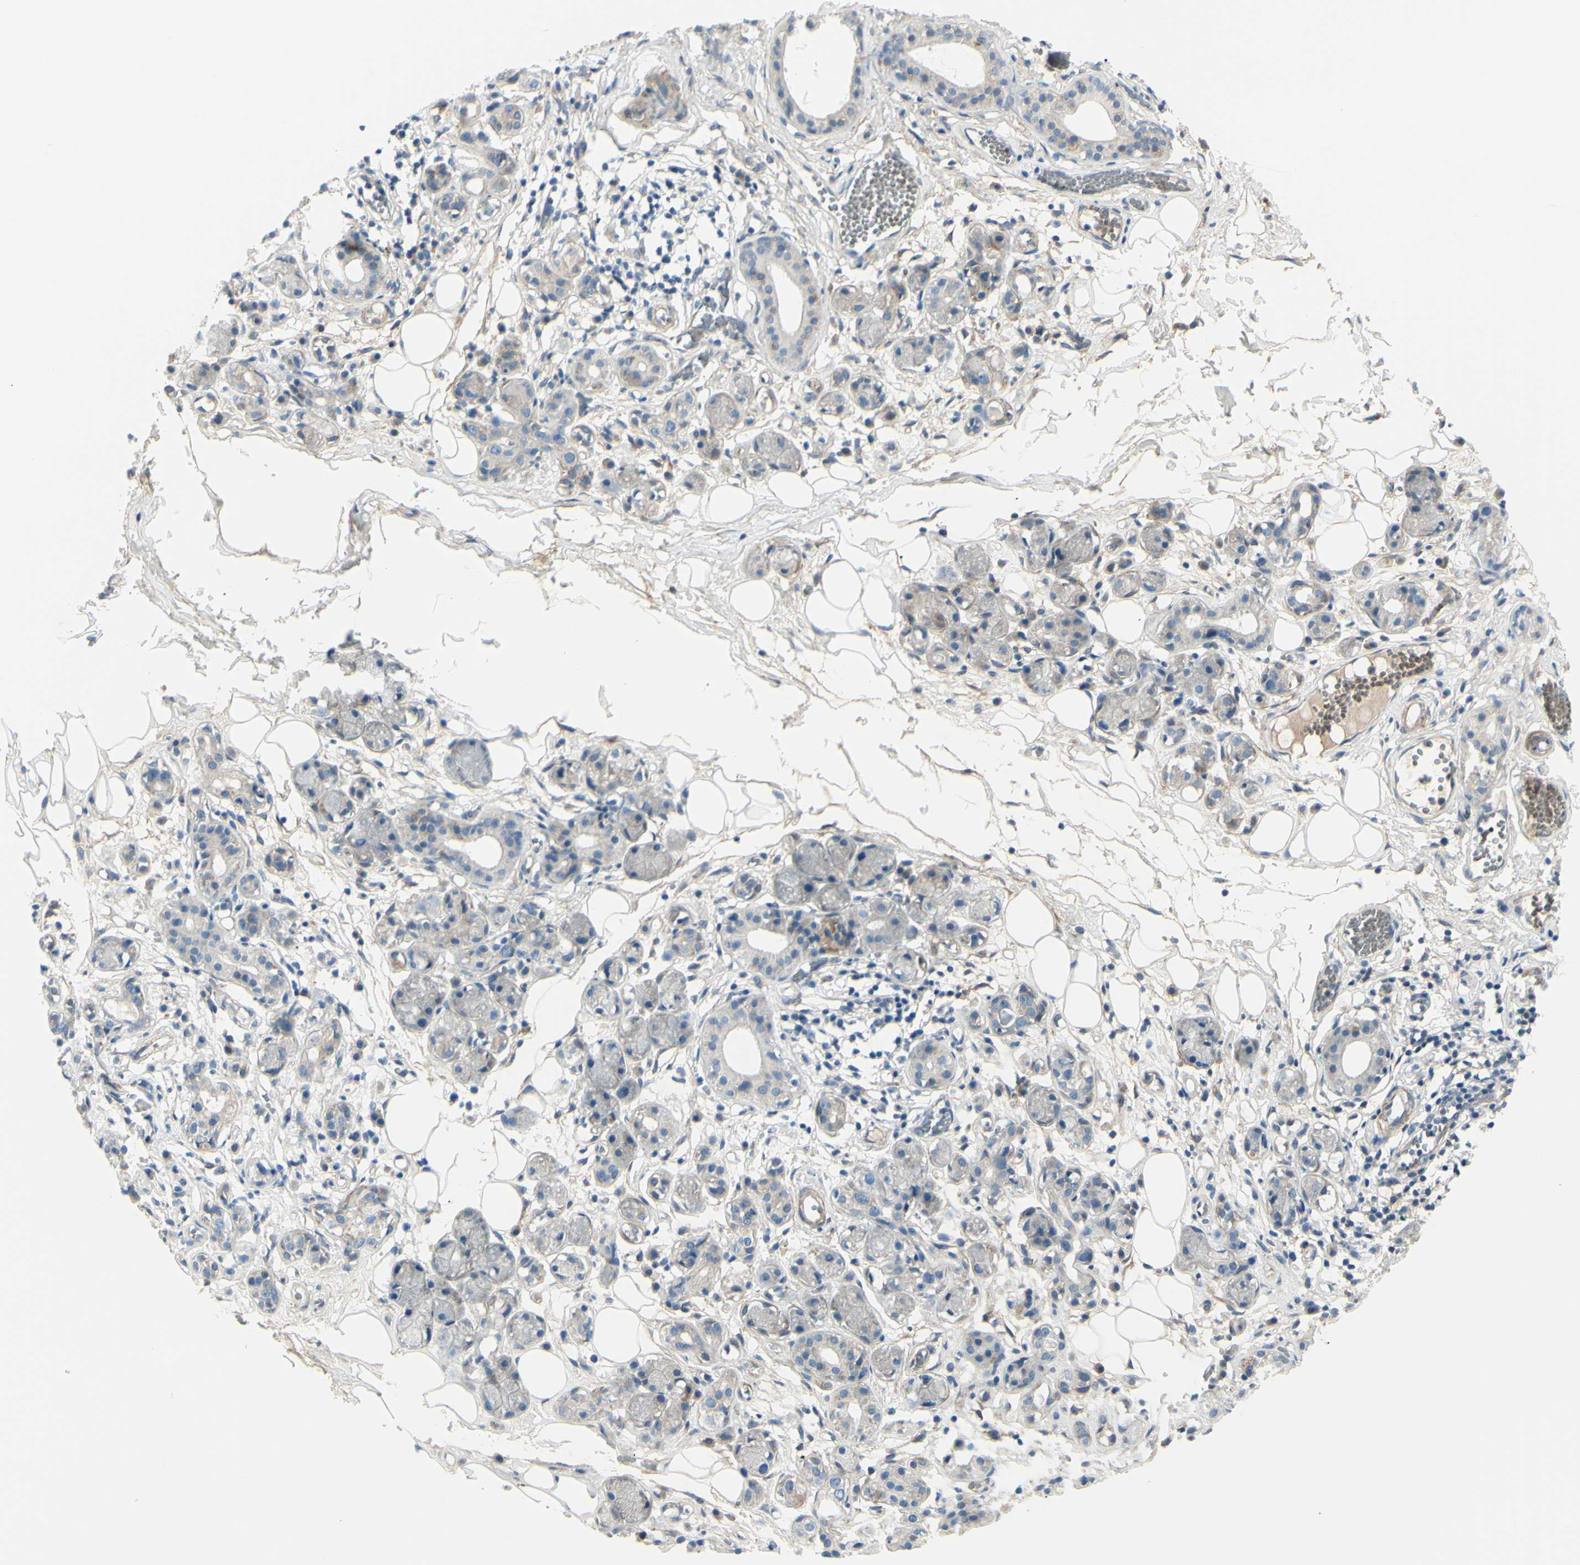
{"staining": {"intensity": "weak", "quantity": ">75%", "location": "cytoplasmic/membranous"}, "tissue": "adipose tissue", "cell_type": "Adipocytes", "image_type": "normal", "snomed": [{"axis": "morphology", "description": "Normal tissue, NOS"}, {"axis": "morphology", "description": "Inflammation, NOS"}, {"axis": "topography", "description": "Vascular tissue"}, {"axis": "topography", "description": "Salivary gland"}], "caption": "The image displays staining of normal adipose tissue, revealing weak cytoplasmic/membranous protein positivity (brown color) within adipocytes. Immunohistochemistry stains the protein in brown and the nuclei are stained blue.", "gene": "PCDHGA10", "patient": {"sex": "female", "age": 75}}